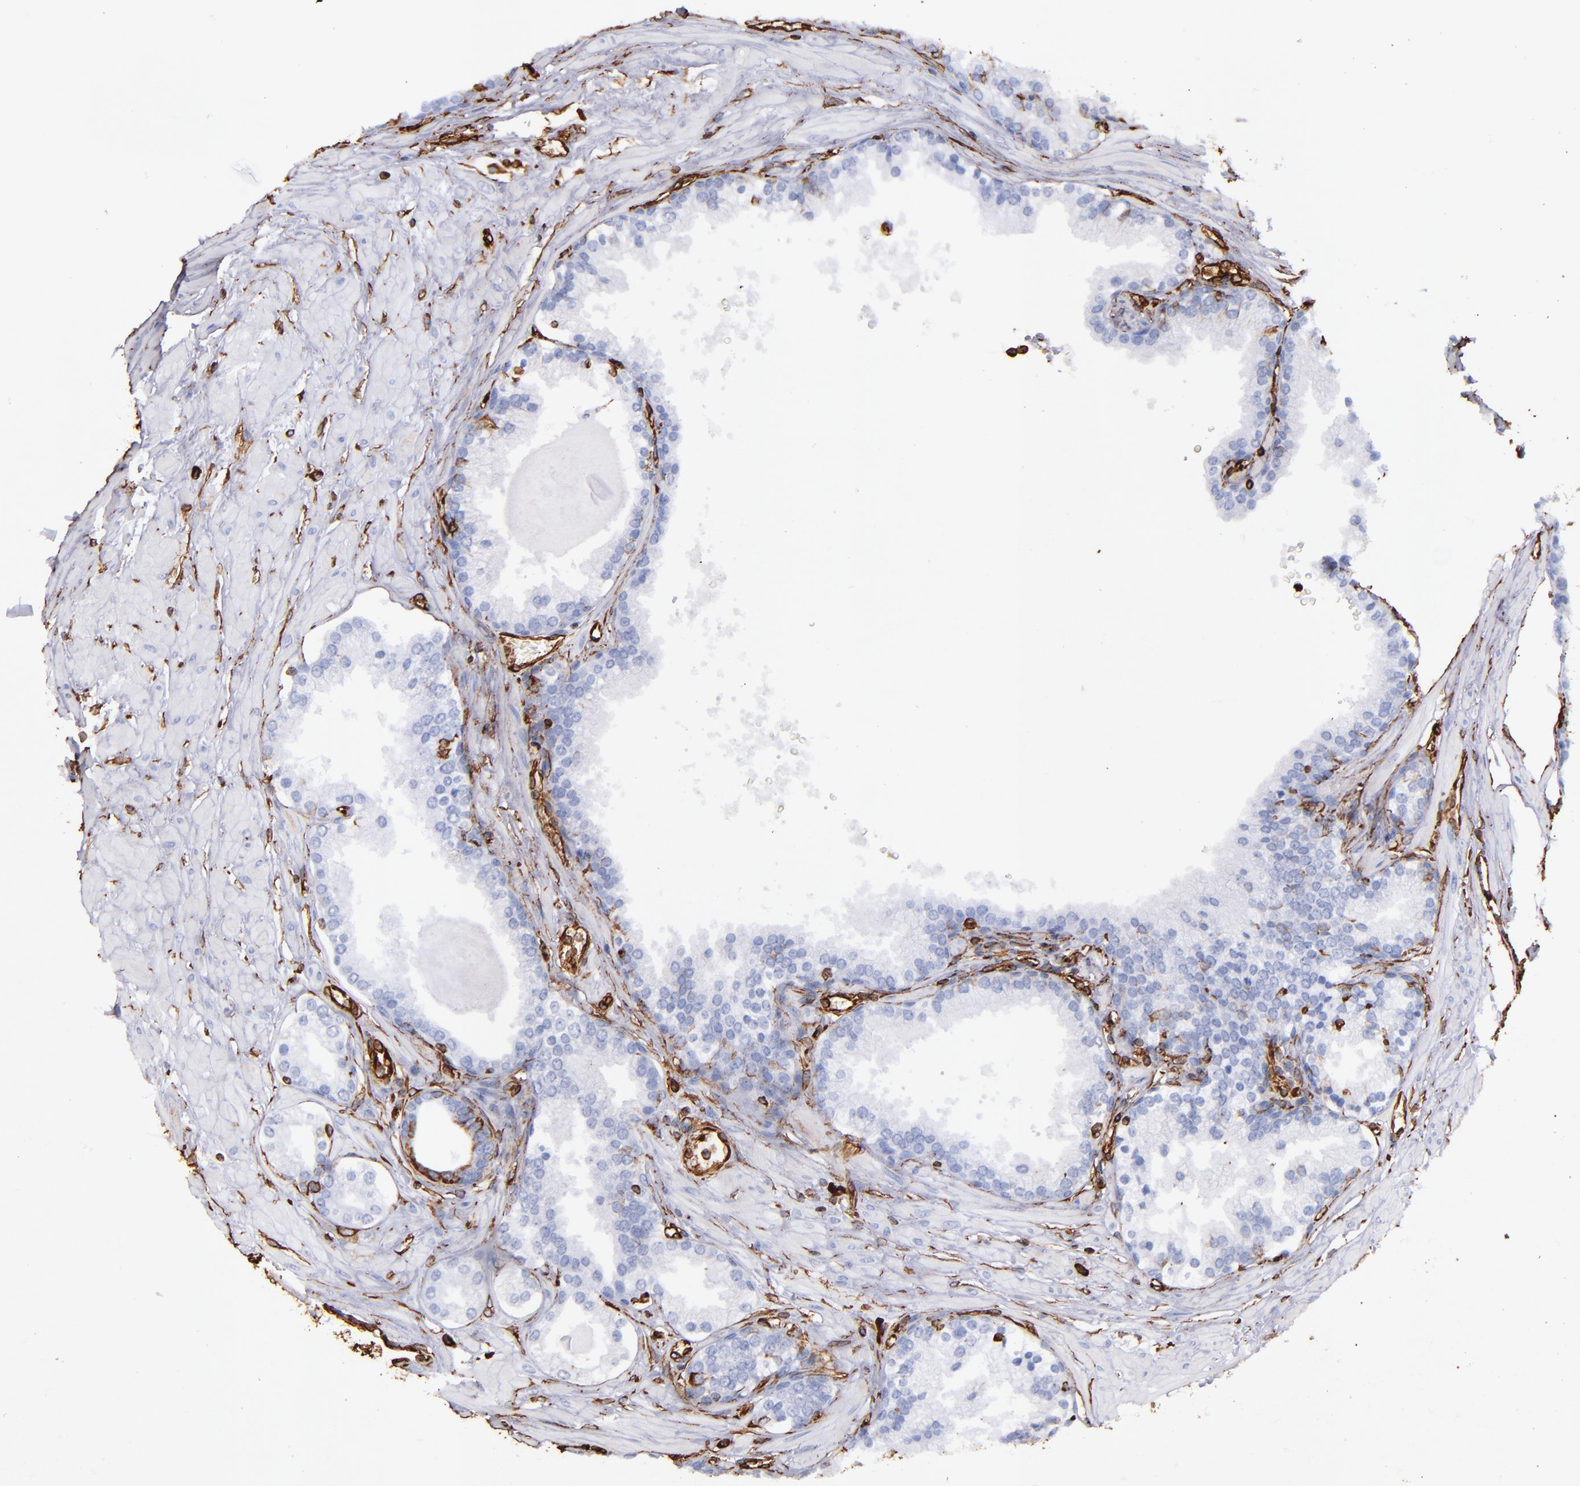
{"staining": {"intensity": "negative", "quantity": "none", "location": "none"}, "tissue": "prostate", "cell_type": "Glandular cells", "image_type": "normal", "snomed": [{"axis": "morphology", "description": "Normal tissue, NOS"}, {"axis": "topography", "description": "Prostate"}], "caption": "There is no significant positivity in glandular cells of prostate.", "gene": "VIM", "patient": {"sex": "male", "age": 51}}